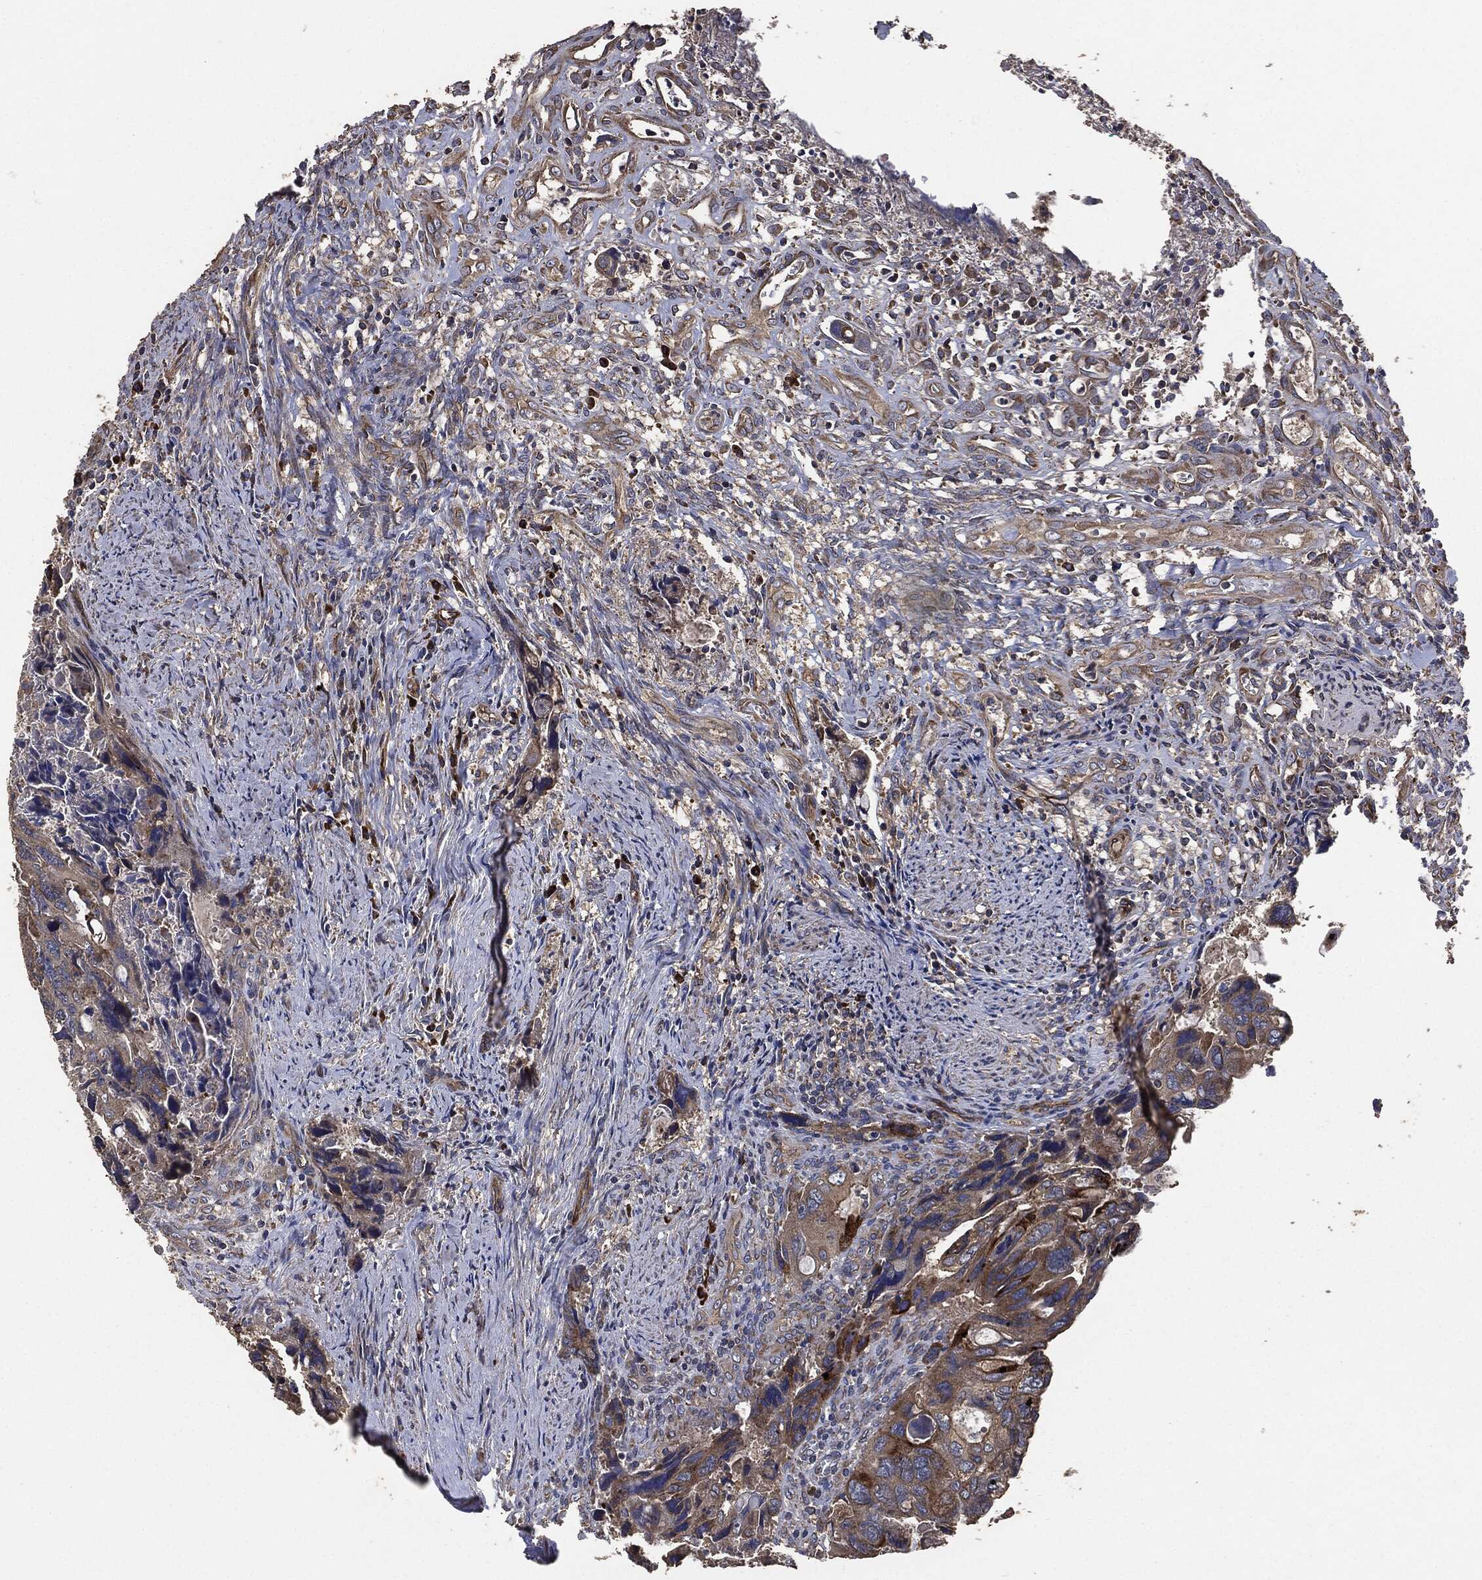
{"staining": {"intensity": "strong", "quantity": "<25%", "location": "cytoplasmic/membranous"}, "tissue": "colorectal cancer", "cell_type": "Tumor cells", "image_type": "cancer", "snomed": [{"axis": "morphology", "description": "Adenocarcinoma, NOS"}, {"axis": "topography", "description": "Rectum"}], "caption": "This is an image of immunohistochemistry staining of colorectal adenocarcinoma, which shows strong positivity in the cytoplasmic/membranous of tumor cells.", "gene": "STK3", "patient": {"sex": "male", "age": 62}}